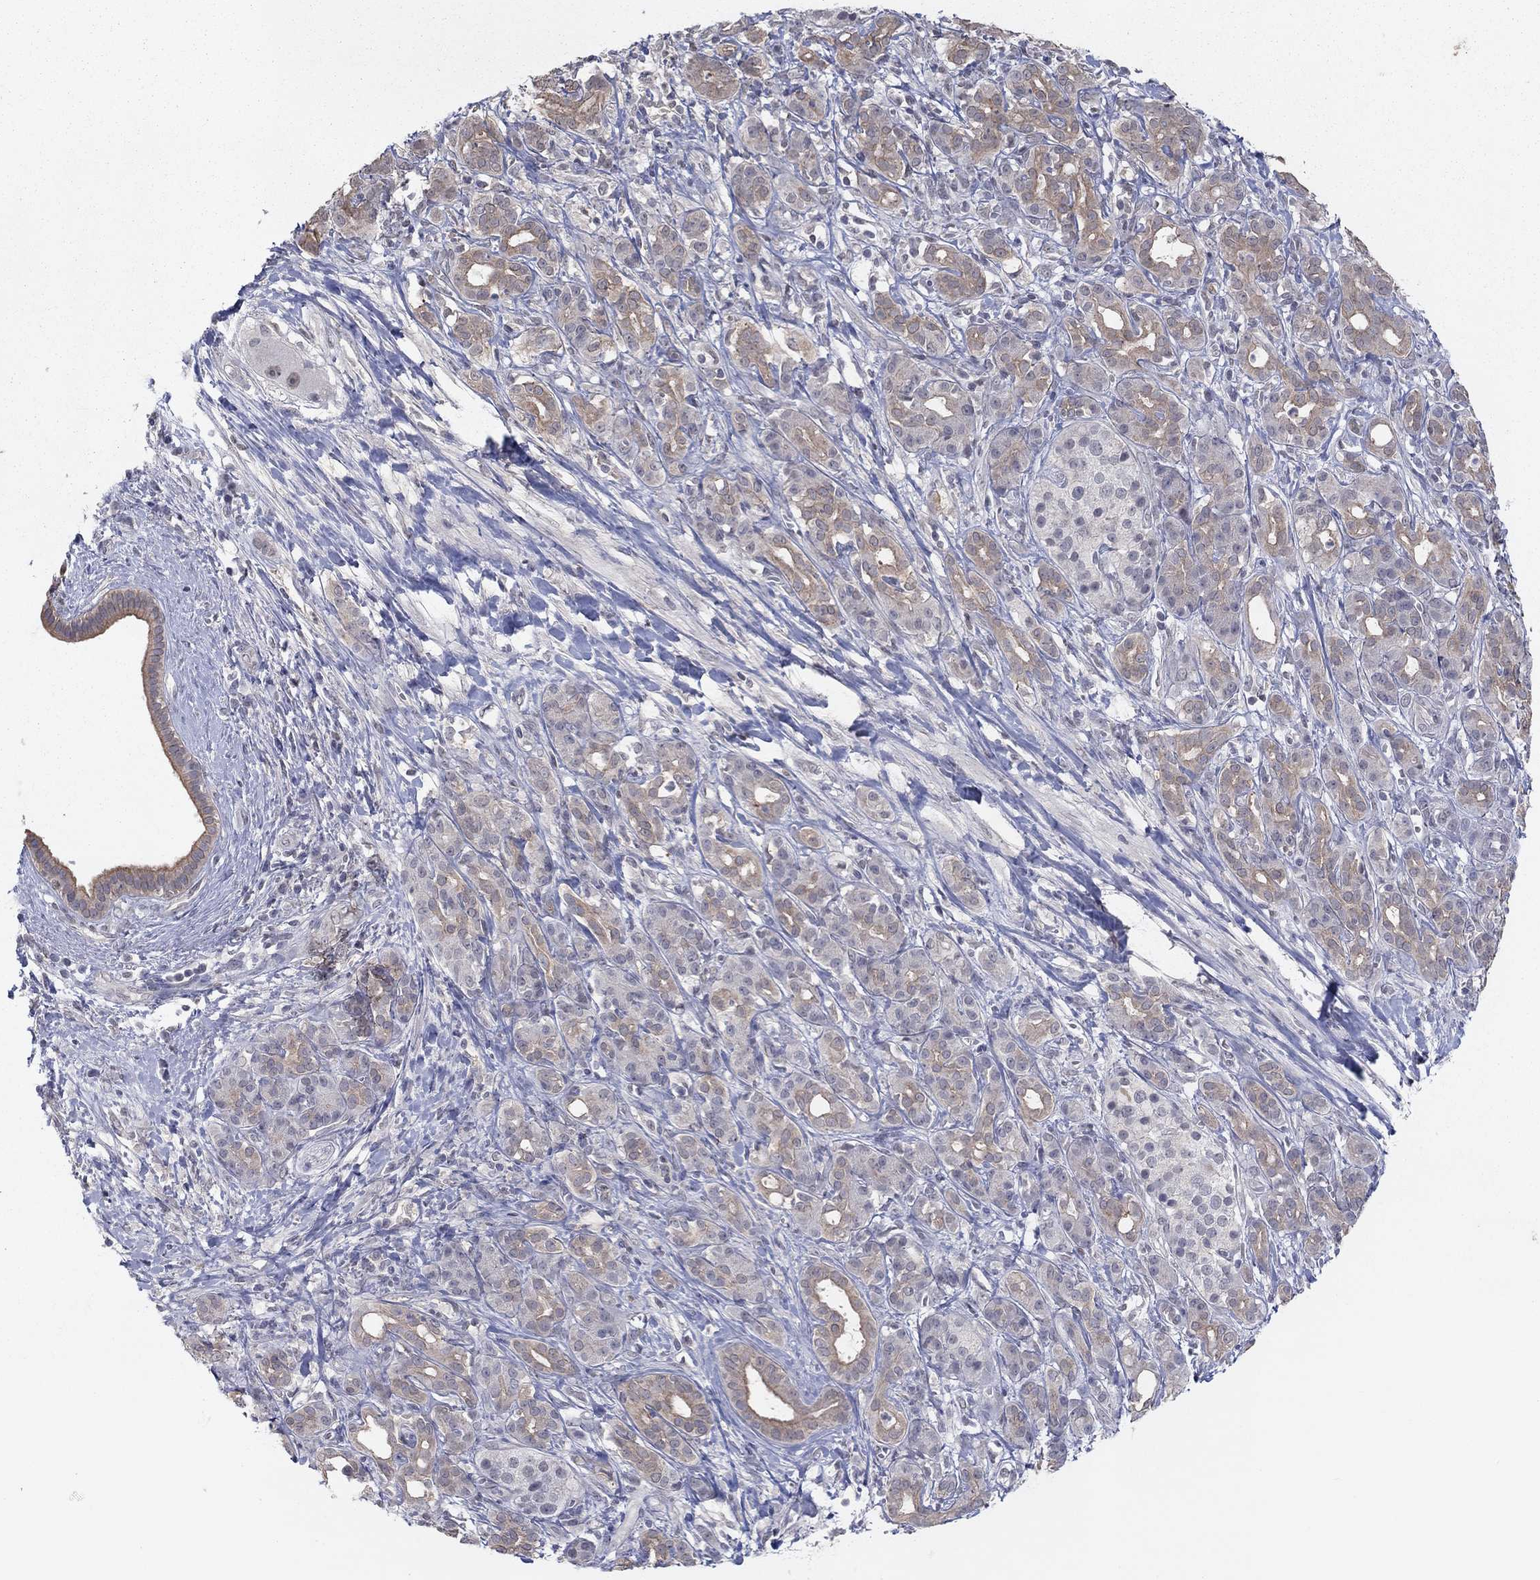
{"staining": {"intensity": "weak", "quantity": "25%-75%", "location": "cytoplasmic/membranous"}, "tissue": "pancreatic cancer", "cell_type": "Tumor cells", "image_type": "cancer", "snomed": [{"axis": "morphology", "description": "Adenocarcinoma, NOS"}, {"axis": "topography", "description": "Pancreas"}], "caption": "The immunohistochemical stain labels weak cytoplasmic/membranous positivity in tumor cells of pancreatic cancer (adenocarcinoma) tissue. Immunohistochemistry stains the protein in brown and the nuclei are stained blue.", "gene": "SLC22A2", "patient": {"sex": "male", "age": 61}}